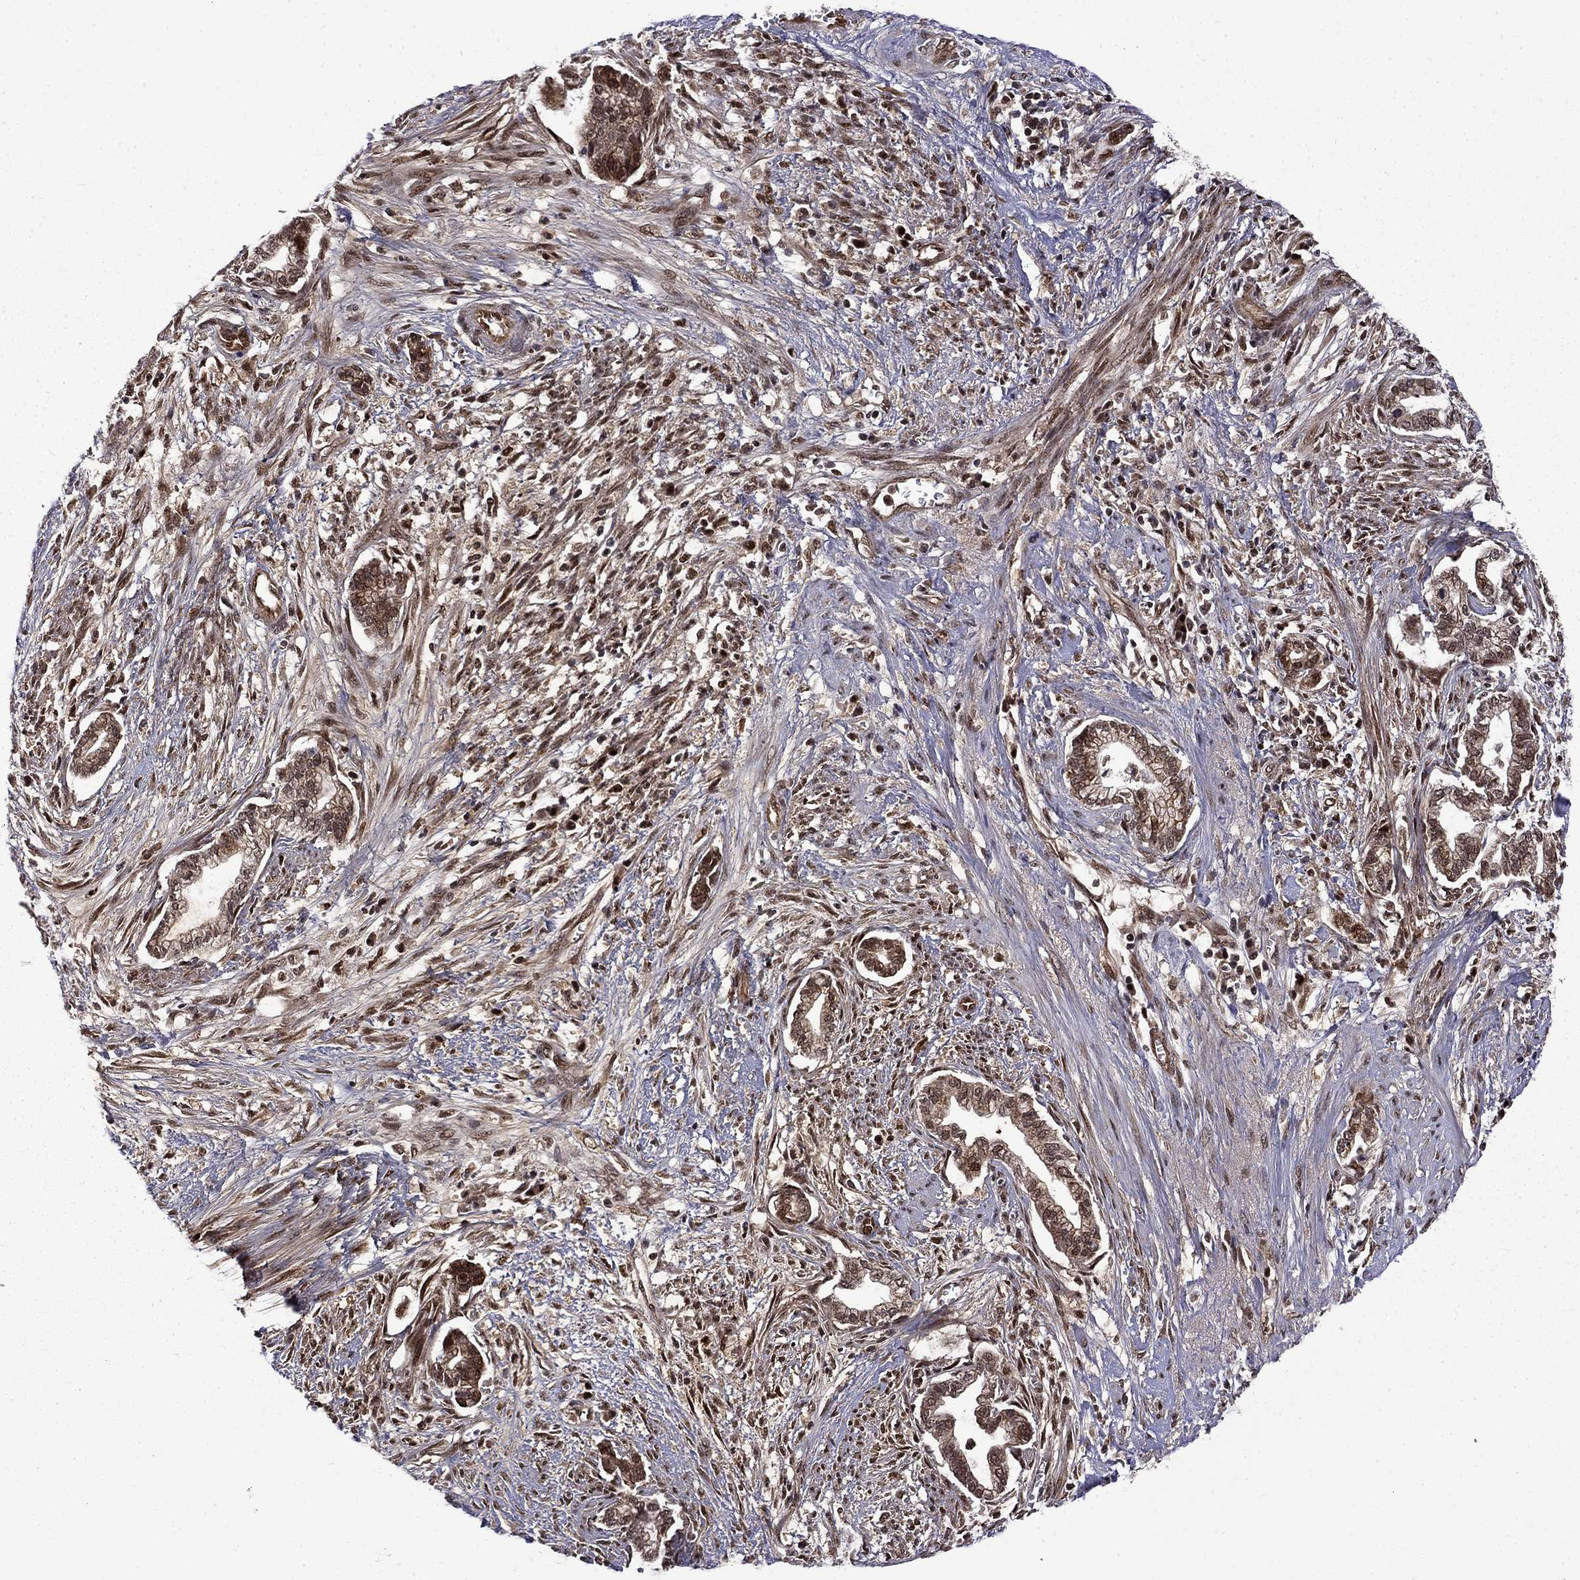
{"staining": {"intensity": "moderate", "quantity": ">75%", "location": "cytoplasmic/membranous"}, "tissue": "cervical cancer", "cell_type": "Tumor cells", "image_type": "cancer", "snomed": [{"axis": "morphology", "description": "Adenocarcinoma, NOS"}, {"axis": "topography", "description": "Cervix"}], "caption": "Cervical cancer stained for a protein (brown) demonstrates moderate cytoplasmic/membranous positive staining in approximately >75% of tumor cells.", "gene": "KPNA3", "patient": {"sex": "female", "age": 62}}